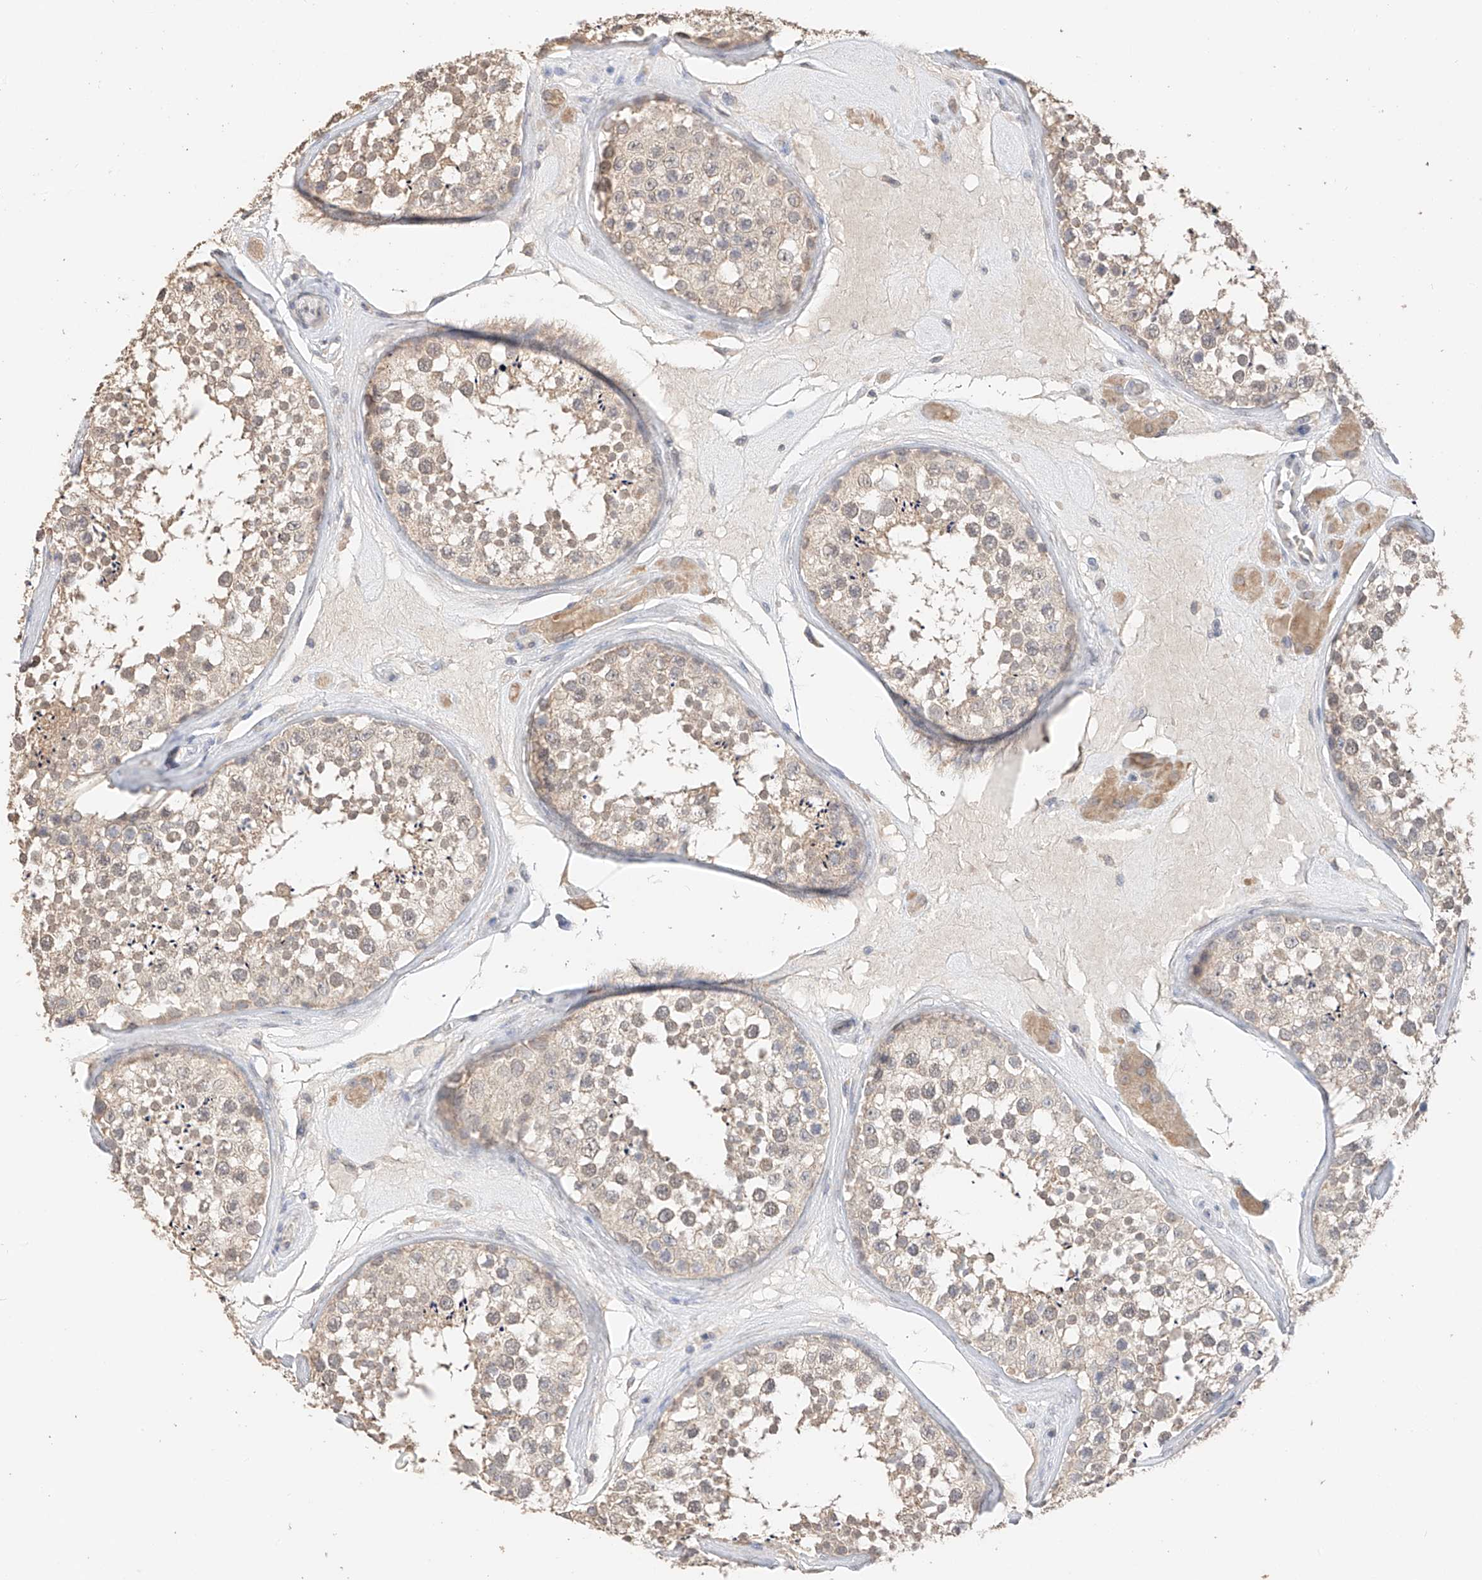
{"staining": {"intensity": "weak", "quantity": ">75%", "location": "cytoplasmic/membranous"}, "tissue": "testis", "cell_type": "Cells in seminiferous ducts", "image_type": "normal", "snomed": [{"axis": "morphology", "description": "Normal tissue, NOS"}, {"axis": "topography", "description": "Testis"}], "caption": "A histopathology image of testis stained for a protein reveals weak cytoplasmic/membranous brown staining in cells in seminiferous ducts.", "gene": "IL22RA2", "patient": {"sex": "male", "age": 46}}